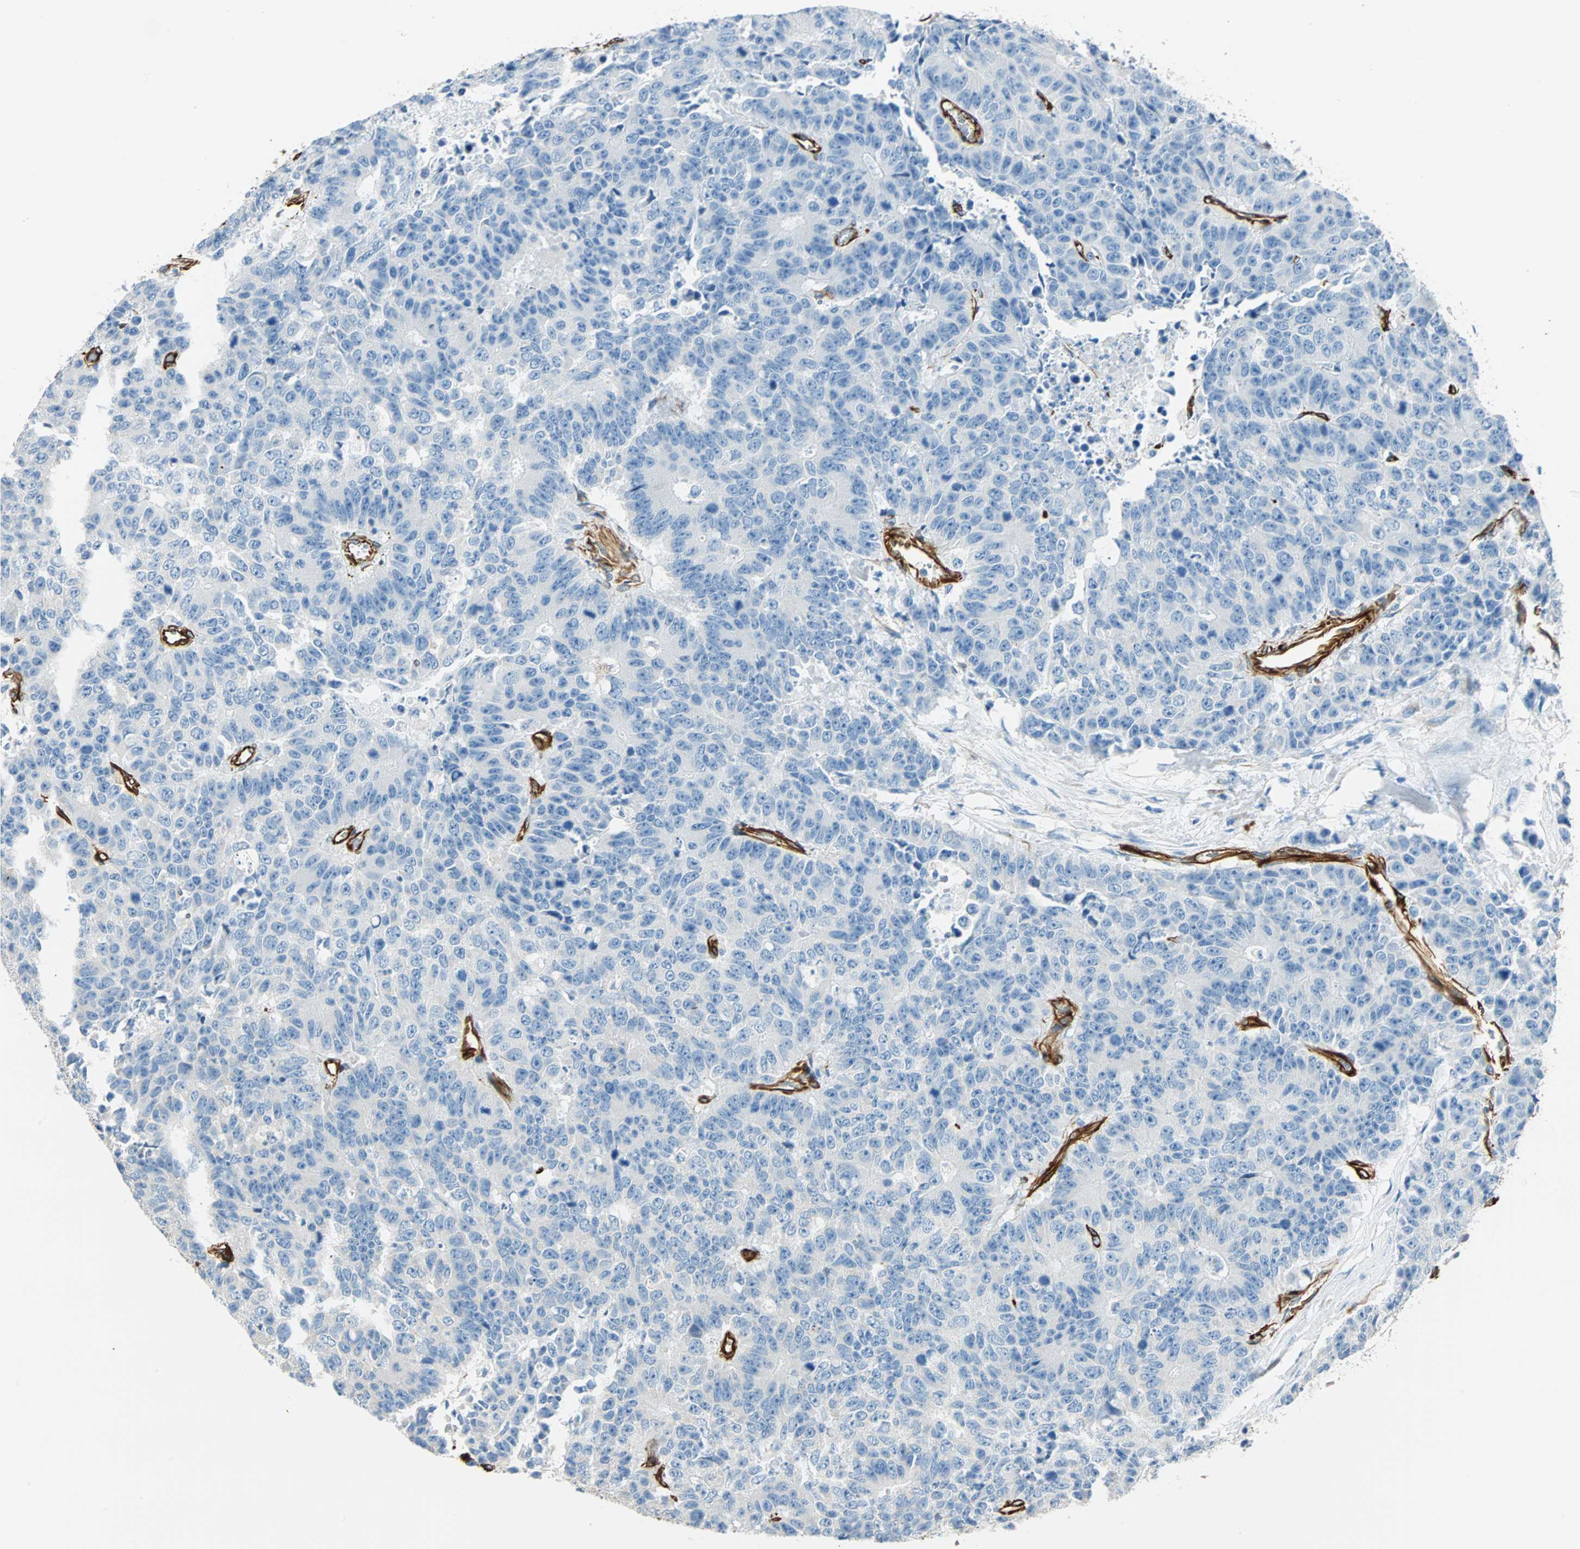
{"staining": {"intensity": "negative", "quantity": "none", "location": "none"}, "tissue": "colorectal cancer", "cell_type": "Tumor cells", "image_type": "cancer", "snomed": [{"axis": "morphology", "description": "Adenocarcinoma, NOS"}, {"axis": "topography", "description": "Colon"}], "caption": "A micrograph of colorectal cancer (adenocarcinoma) stained for a protein exhibits no brown staining in tumor cells. (DAB immunohistochemistry (IHC), high magnification).", "gene": "NES", "patient": {"sex": "female", "age": 86}}